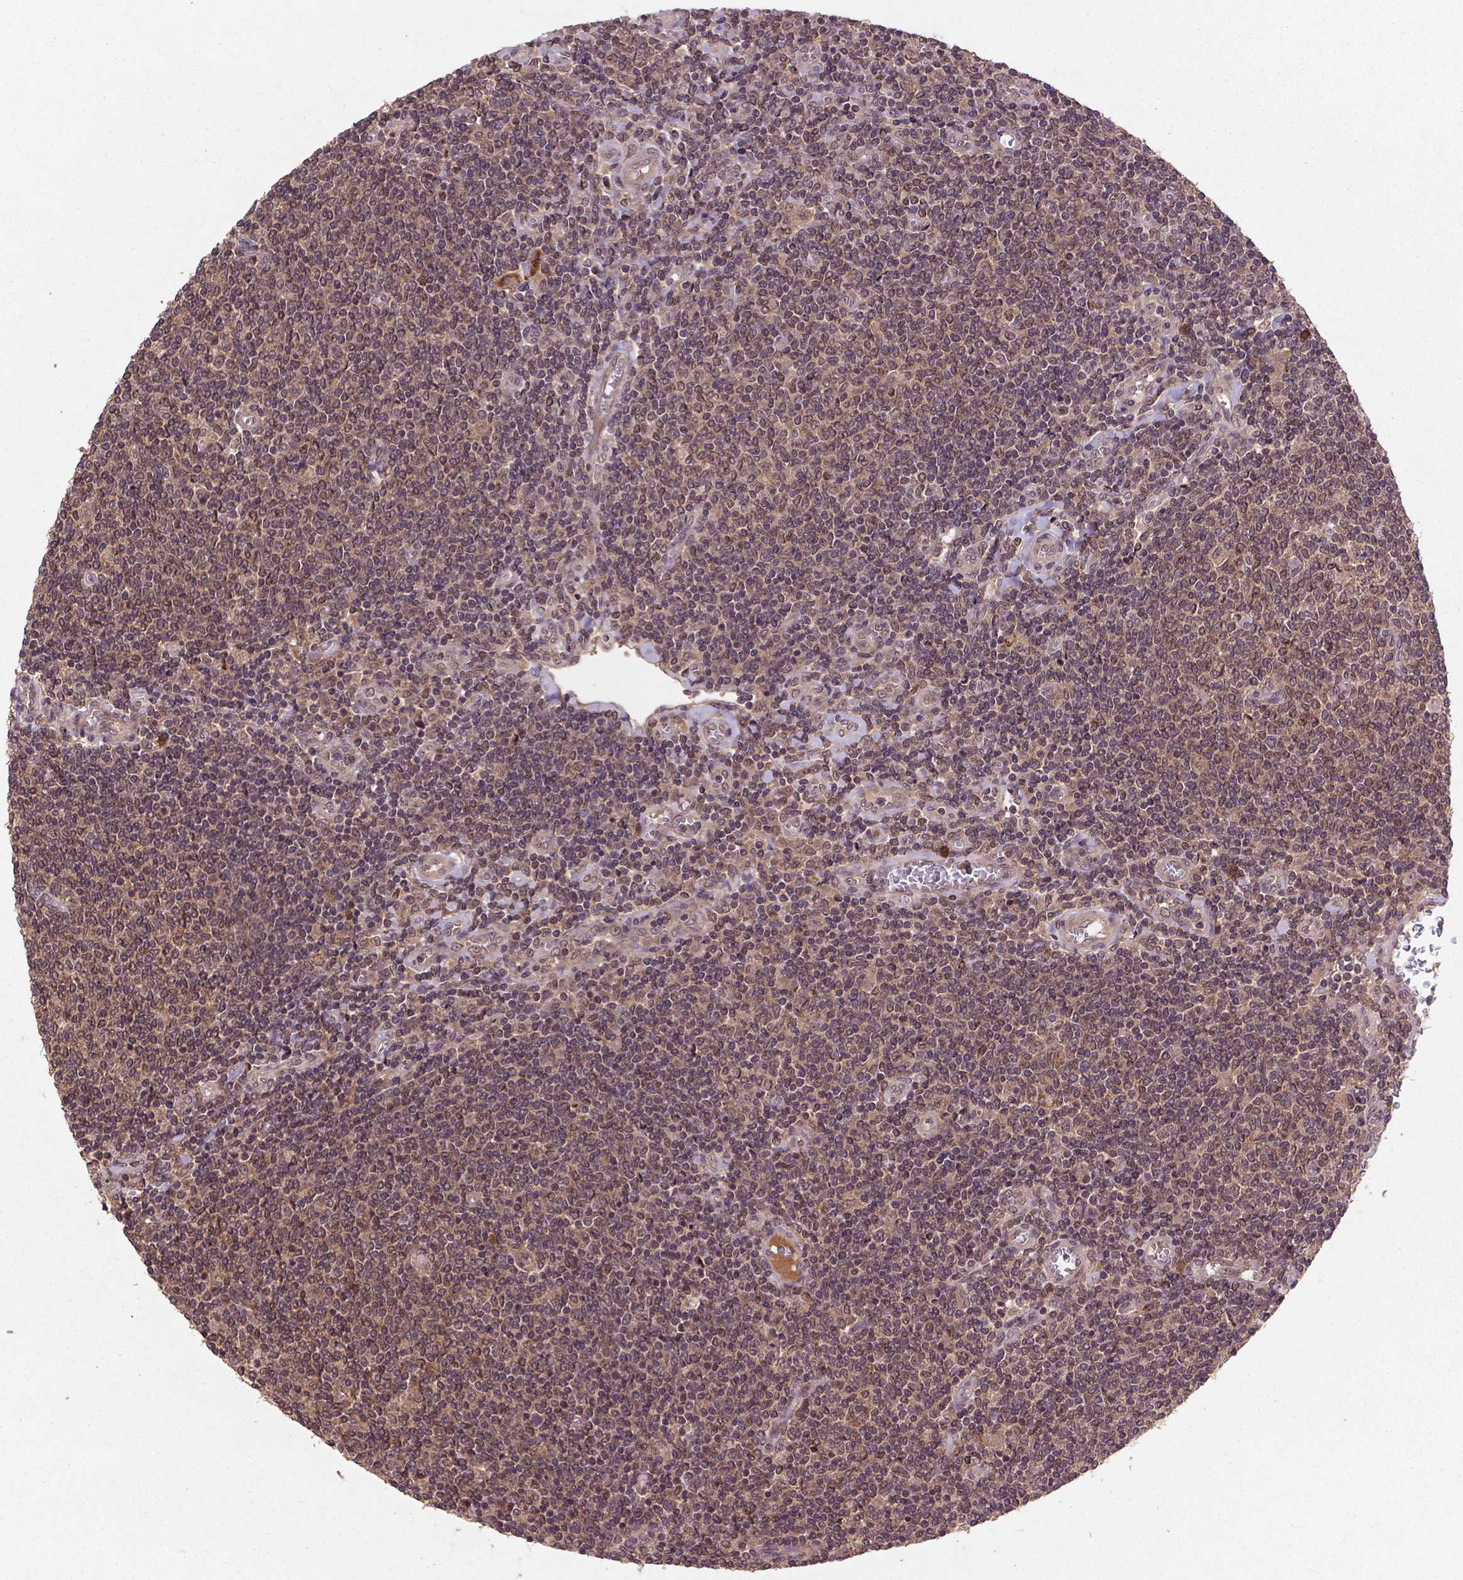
{"staining": {"intensity": "weak", "quantity": "<25%", "location": "cytoplasmic/membranous"}, "tissue": "lymphoma", "cell_type": "Tumor cells", "image_type": "cancer", "snomed": [{"axis": "morphology", "description": "Malignant lymphoma, non-Hodgkin's type, Low grade"}, {"axis": "topography", "description": "Lymph node"}], "caption": "Image shows no significant protein expression in tumor cells of low-grade malignant lymphoma, non-Hodgkin's type.", "gene": "NIPAL2", "patient": {"sex": "male", "age": 52}}